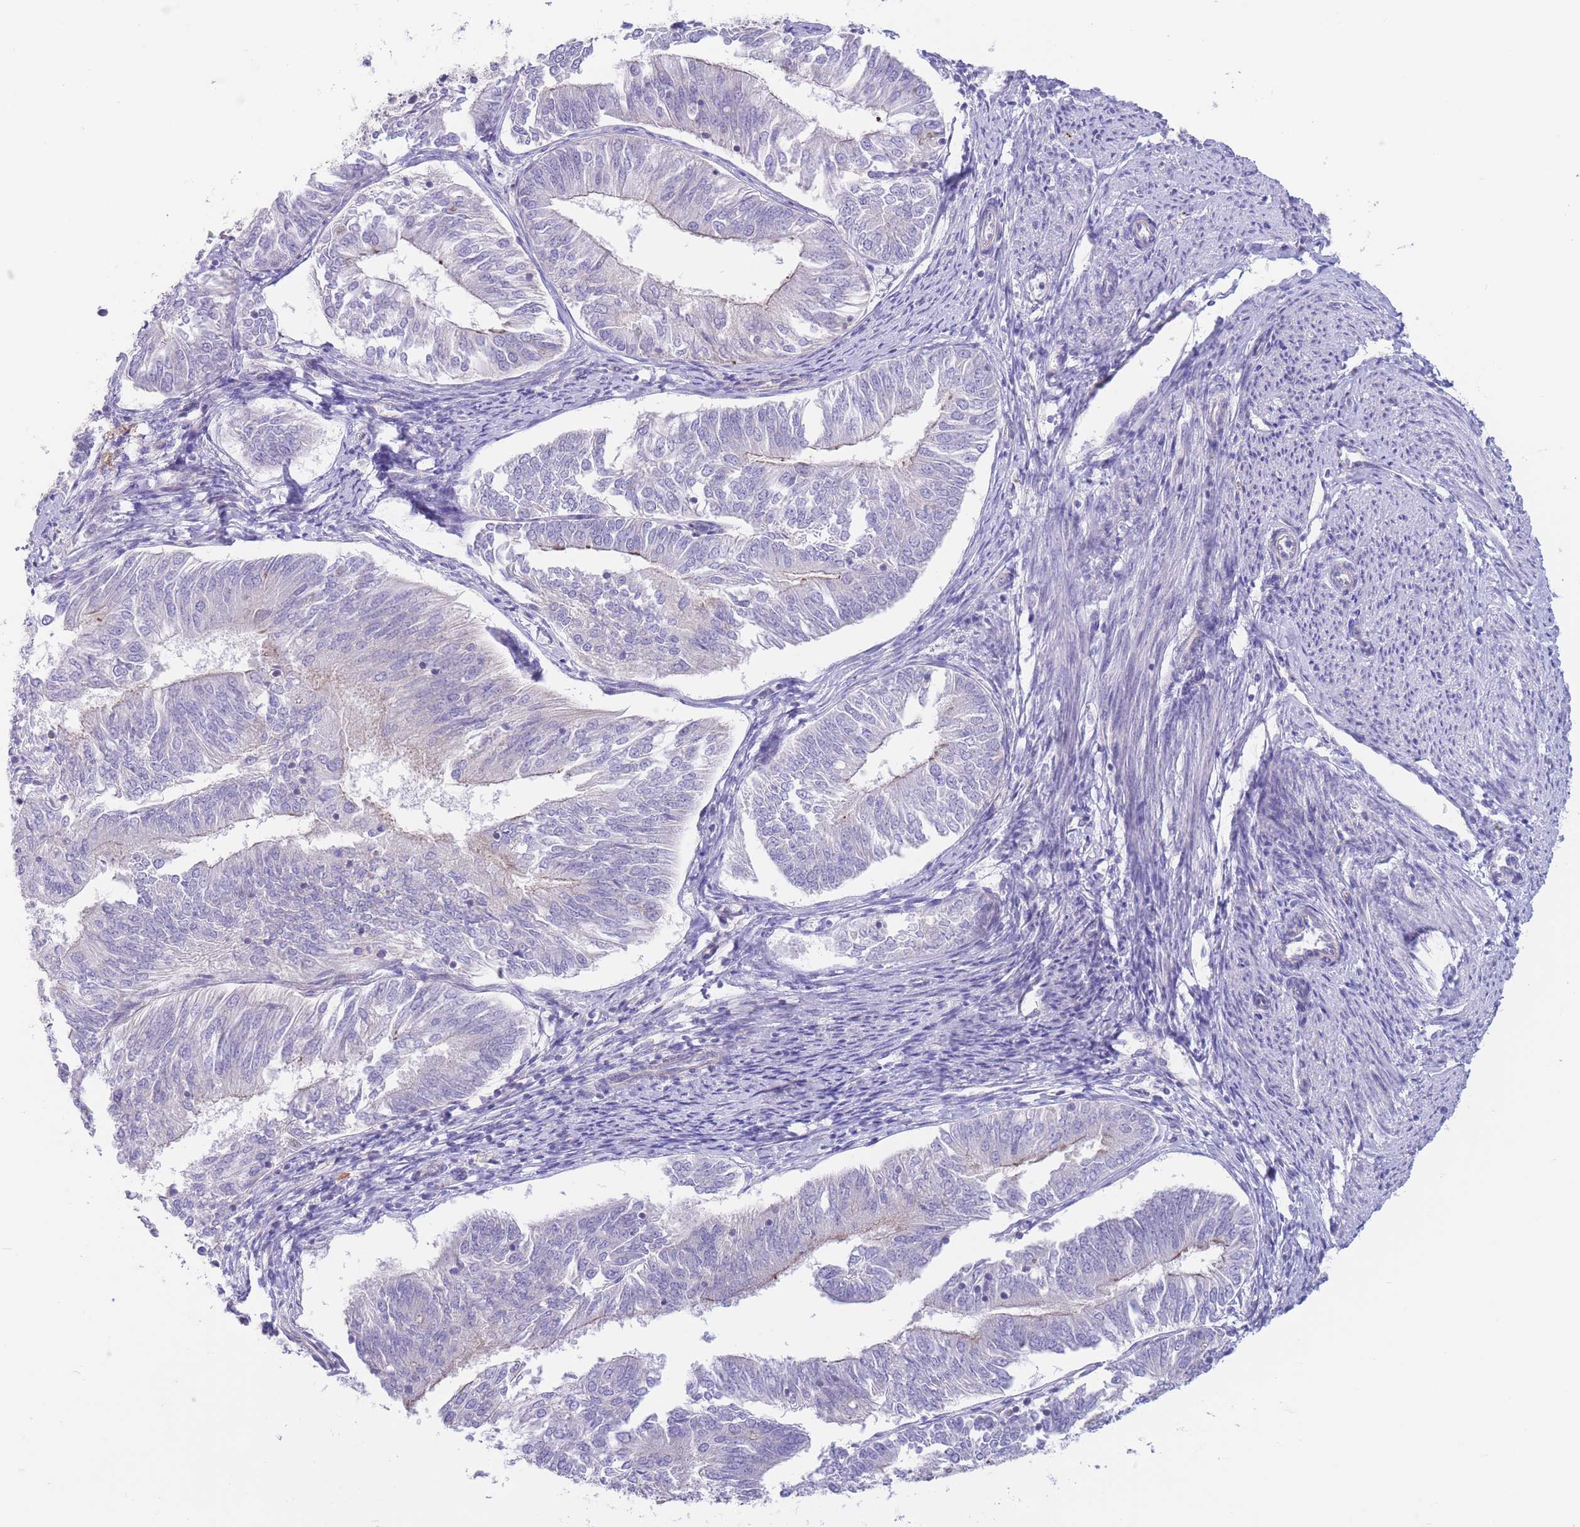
{"staining": {"intensity": "negative", "quantity": "none", "location": "none"}, "tissue": "endometrial cancer", "cell_type": "Tumor cells", "image_type": "cancer", "snomed": [{"axis": "morphology", "description": "Adenocarcinoma, NOS"}, {"axis": "topography", "description": "Endometrium"}], "caption": "Immunohistochemical staining of endometrial cancer (adenocarcinoma) exhibits no significant expression in tumor cells.", "gene": "ALS2CL", "patient": {"sex": "female", "age": 58}}